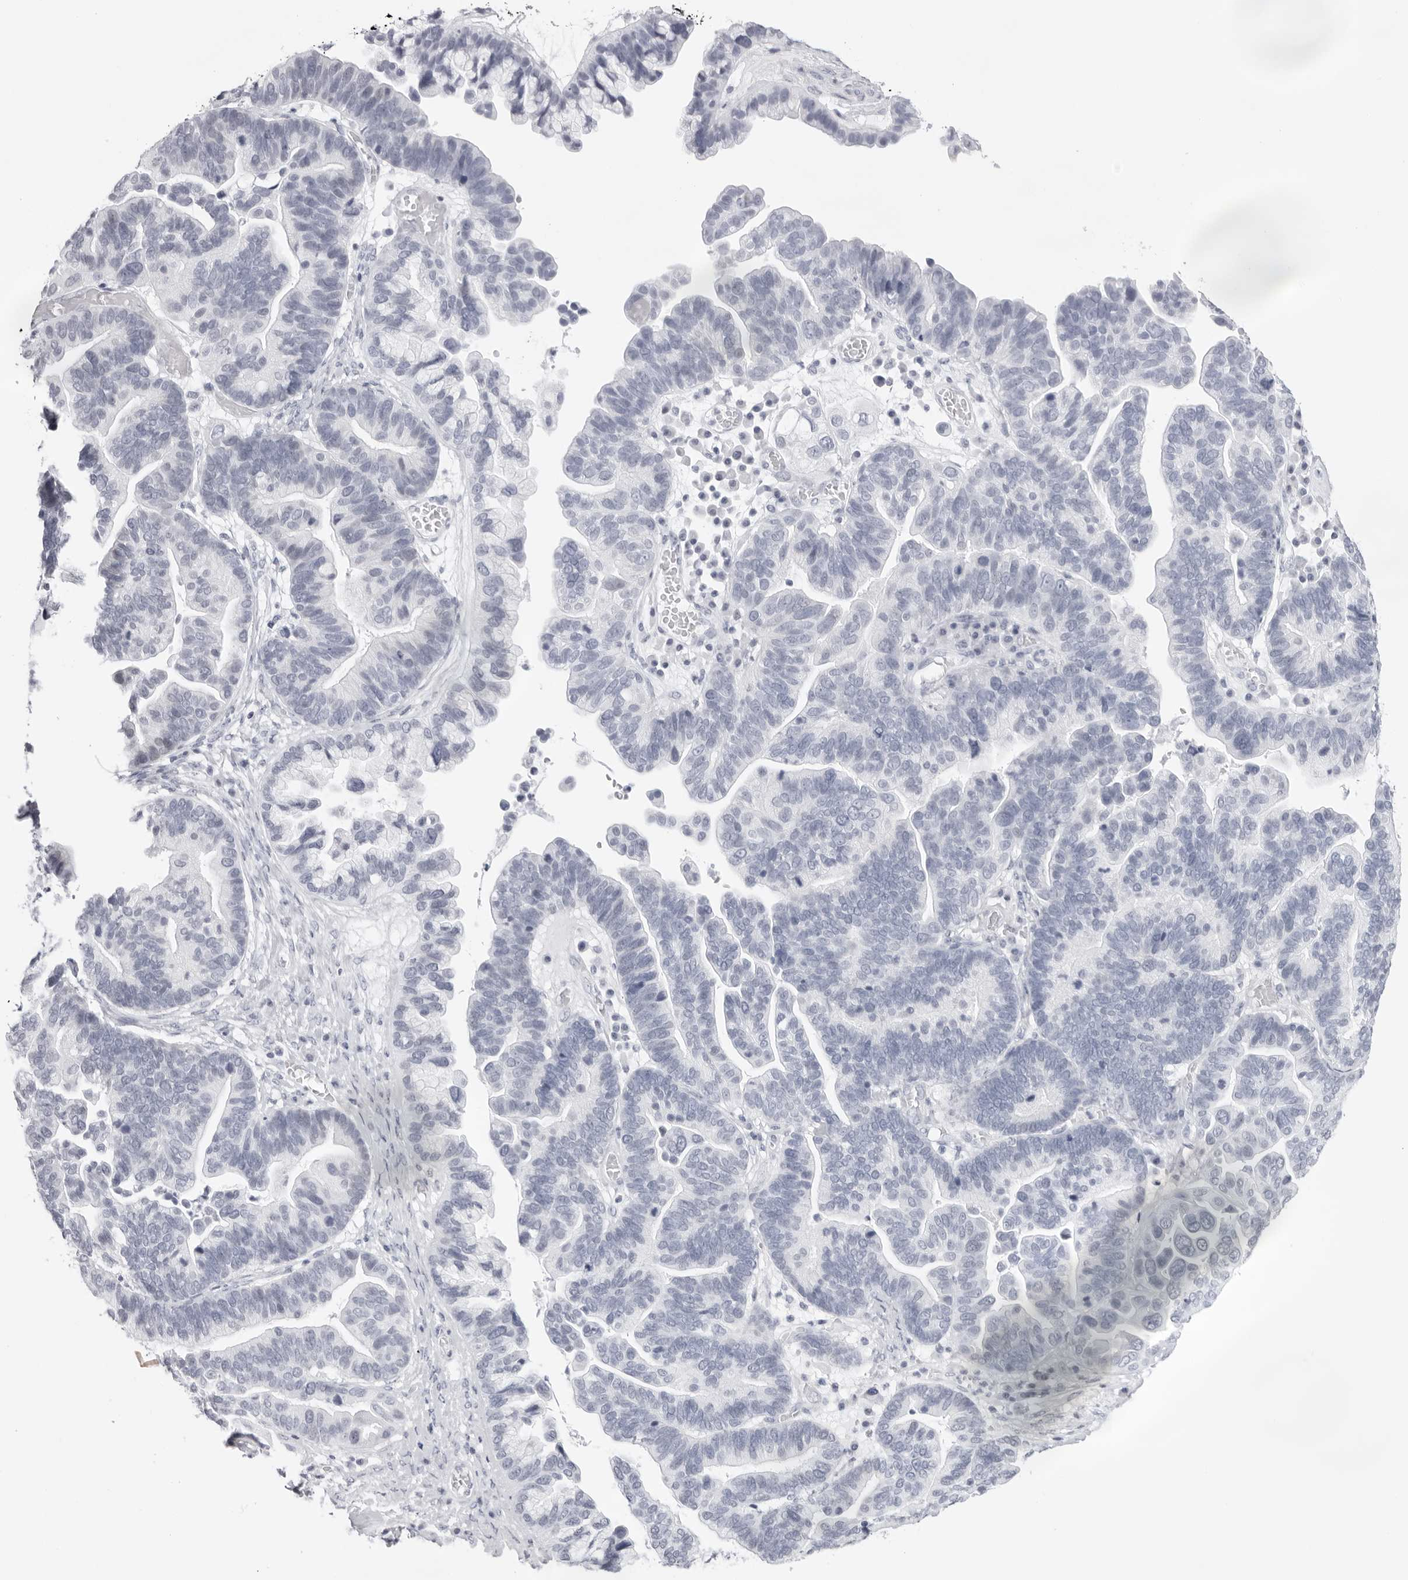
{"staining": {"intensity": "negative", "quantity": "none", "location": "none"}, "tissue": "ovarian cancer", "cell_type": "Tumor cells", "image_type": "cancer", "snomed": [{"axis": "morphology", "description": "Cystadenocarcinoma, serous, NOS"}, {"axis": "topography", "description": "Ovary"}], "caption": "DAB immunohistochemical staining of human ovarian serous cystadenocarcinoma exhibits no significant positivity in tumor cells.", "gene": "KLK12", "patient": {"sex": "female", "age": 56}}